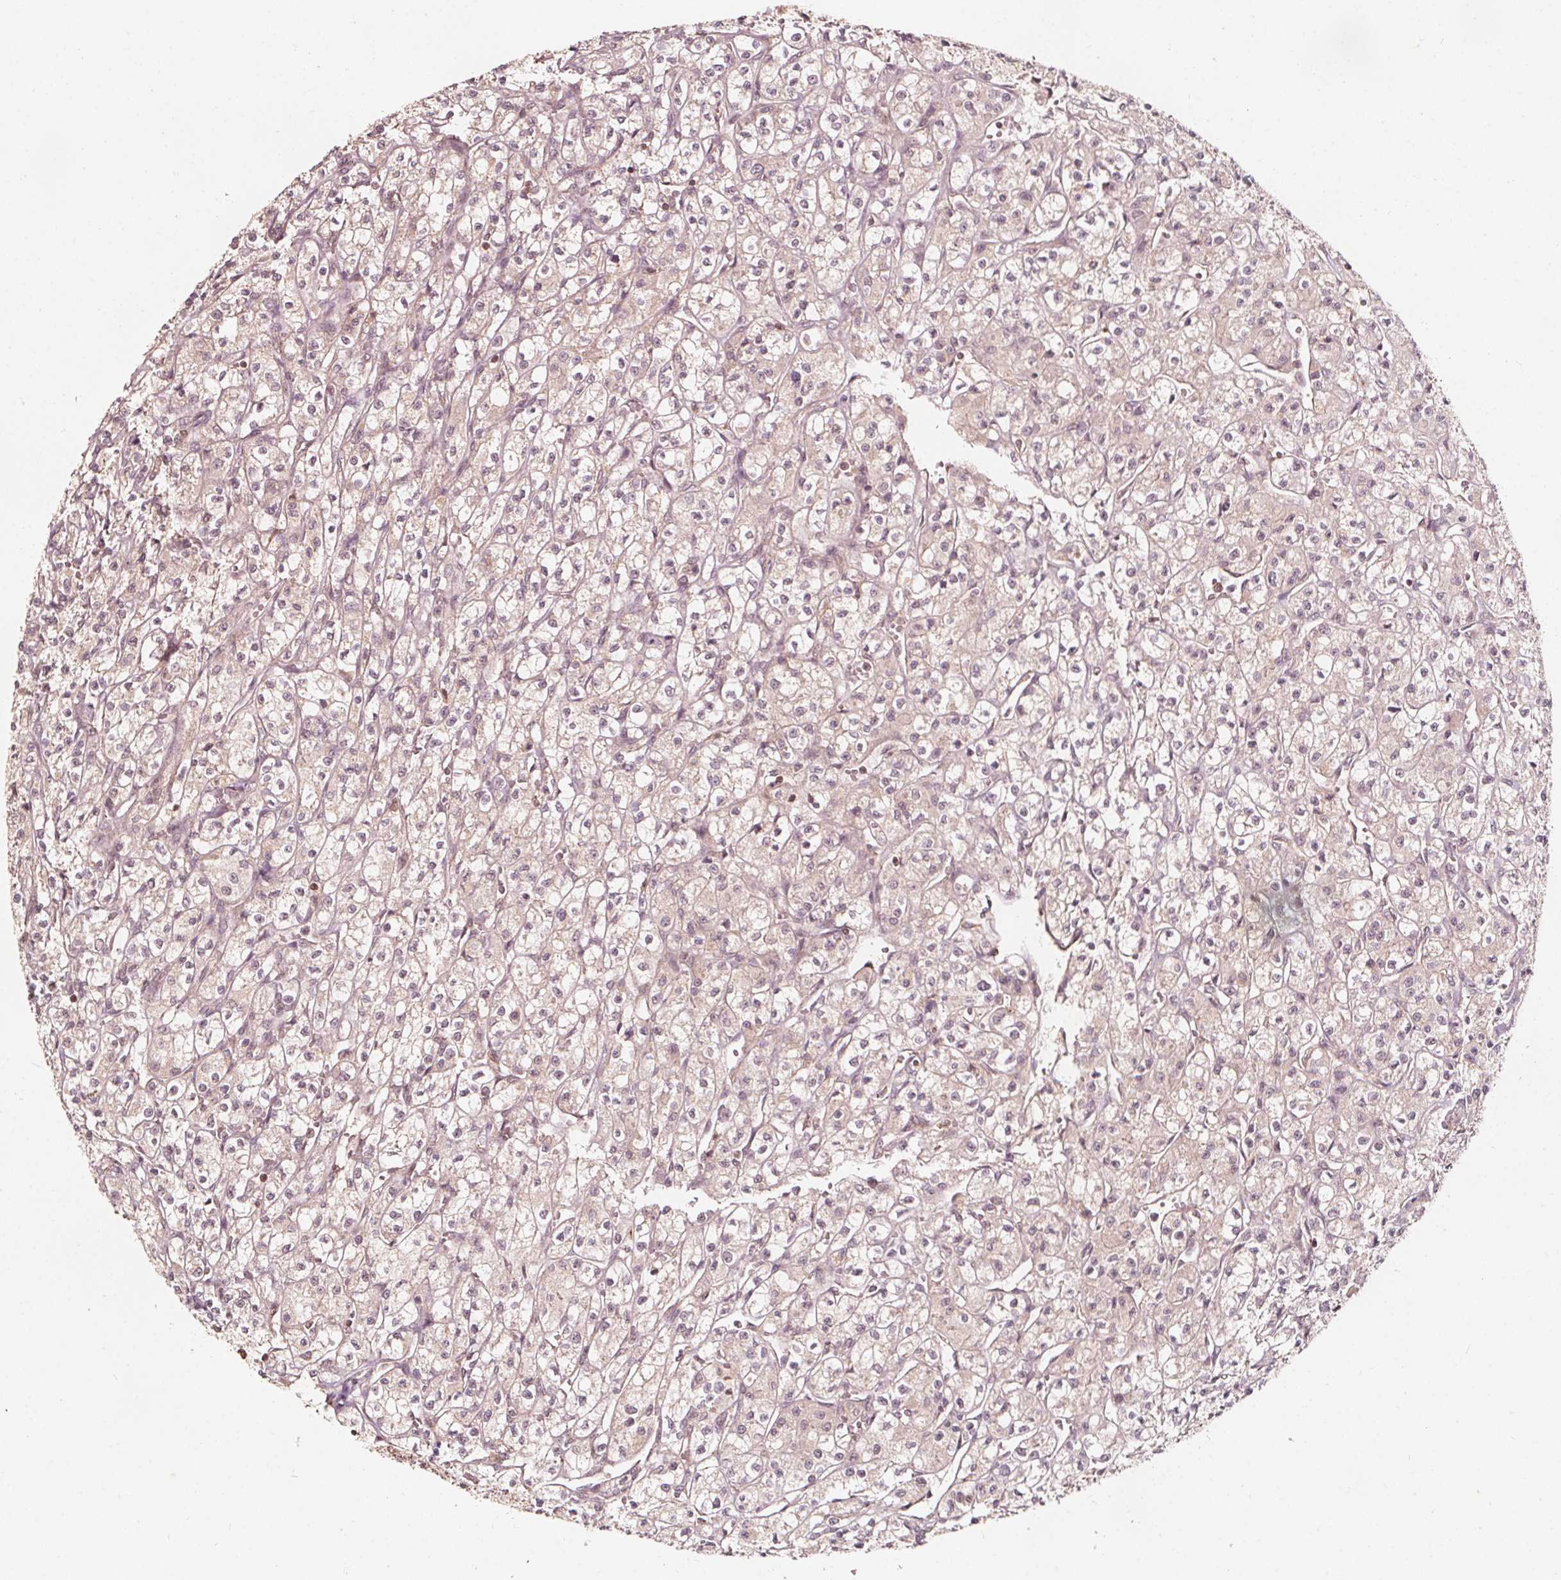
{"staining": {"intensity": "weak", "quantity": "25%-75%", "location": "cytoplasmic/membranous"}, "tissue": "renal cancer", "cell_type": "Tumor cells", "image_type": "cancer", "snomed": [{"axis": "morphology", "description": "Adenocarcinoma, NOS"}, {"axis": "topography", "description": "Kidney"}], "caption": "Immunohistochemistry of renal adenocarcinoma reveals low levels of weak cytoplasmic/membranous positivity in about 25%-75% of tumor cells.", "gene": "AIP", "patient": {"sex": "female", "age": 70}}